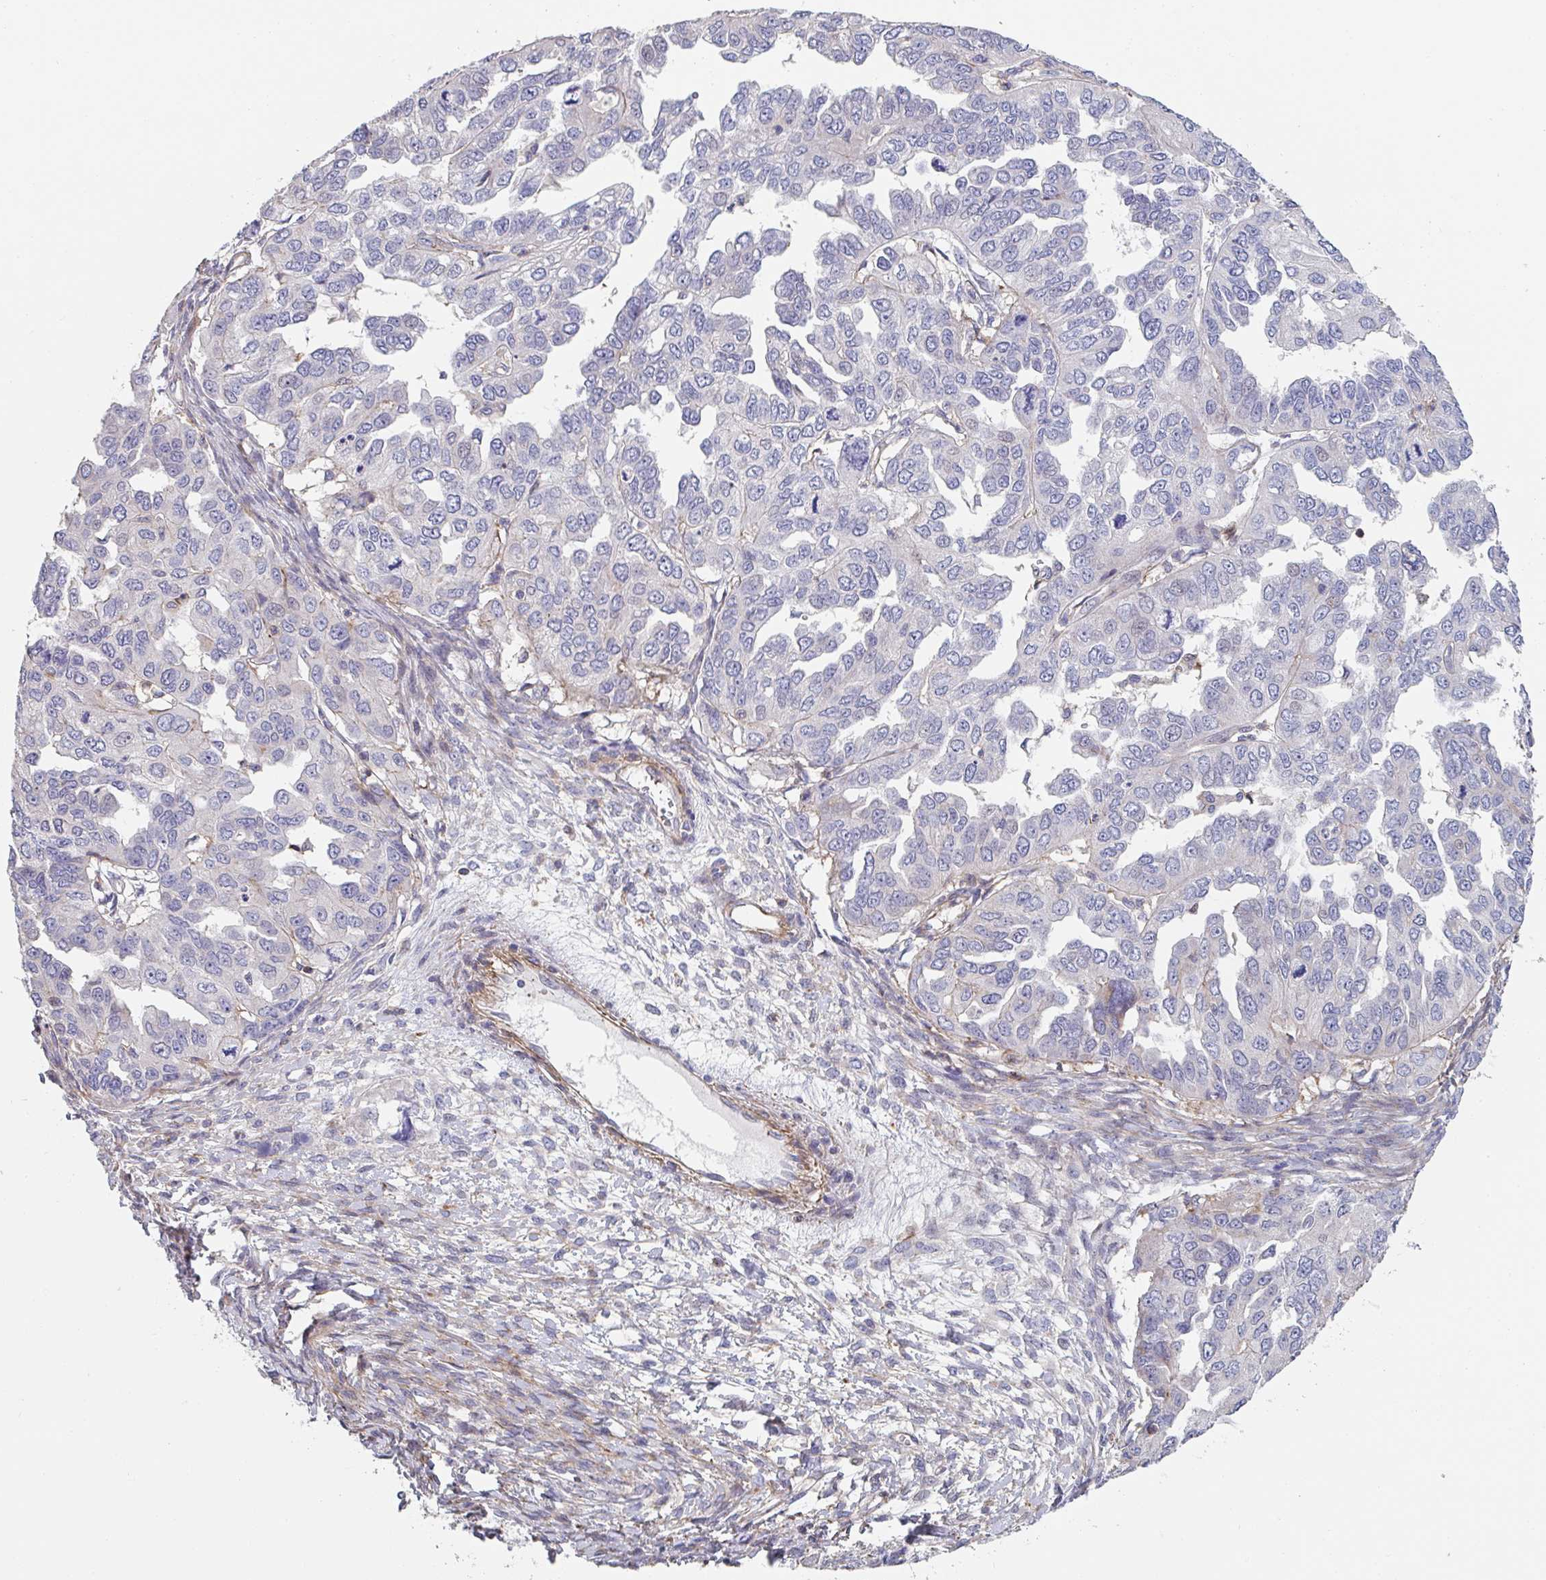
{"staining": {"intensity": "negative", "quantity": "none", "location": "none"}, "tissue": "ovarian cancer", "cell_type": "Tumor cells", "image_type": "cancer", "snomed": [{"axis": "morphology", "description": "Cystadenocarcinoma, serous, NOS"}, {"axis": "topography", "description": "Ovary"}], "caption": "High power microscopy photomicrograph of an IHC photomicrograph of ovarian cancer (serous cystadenocarcinoma), revealing no significant staining in tumor cells.", "gene": "FZD2", "patient": {"sex": "female", "age": 53}}